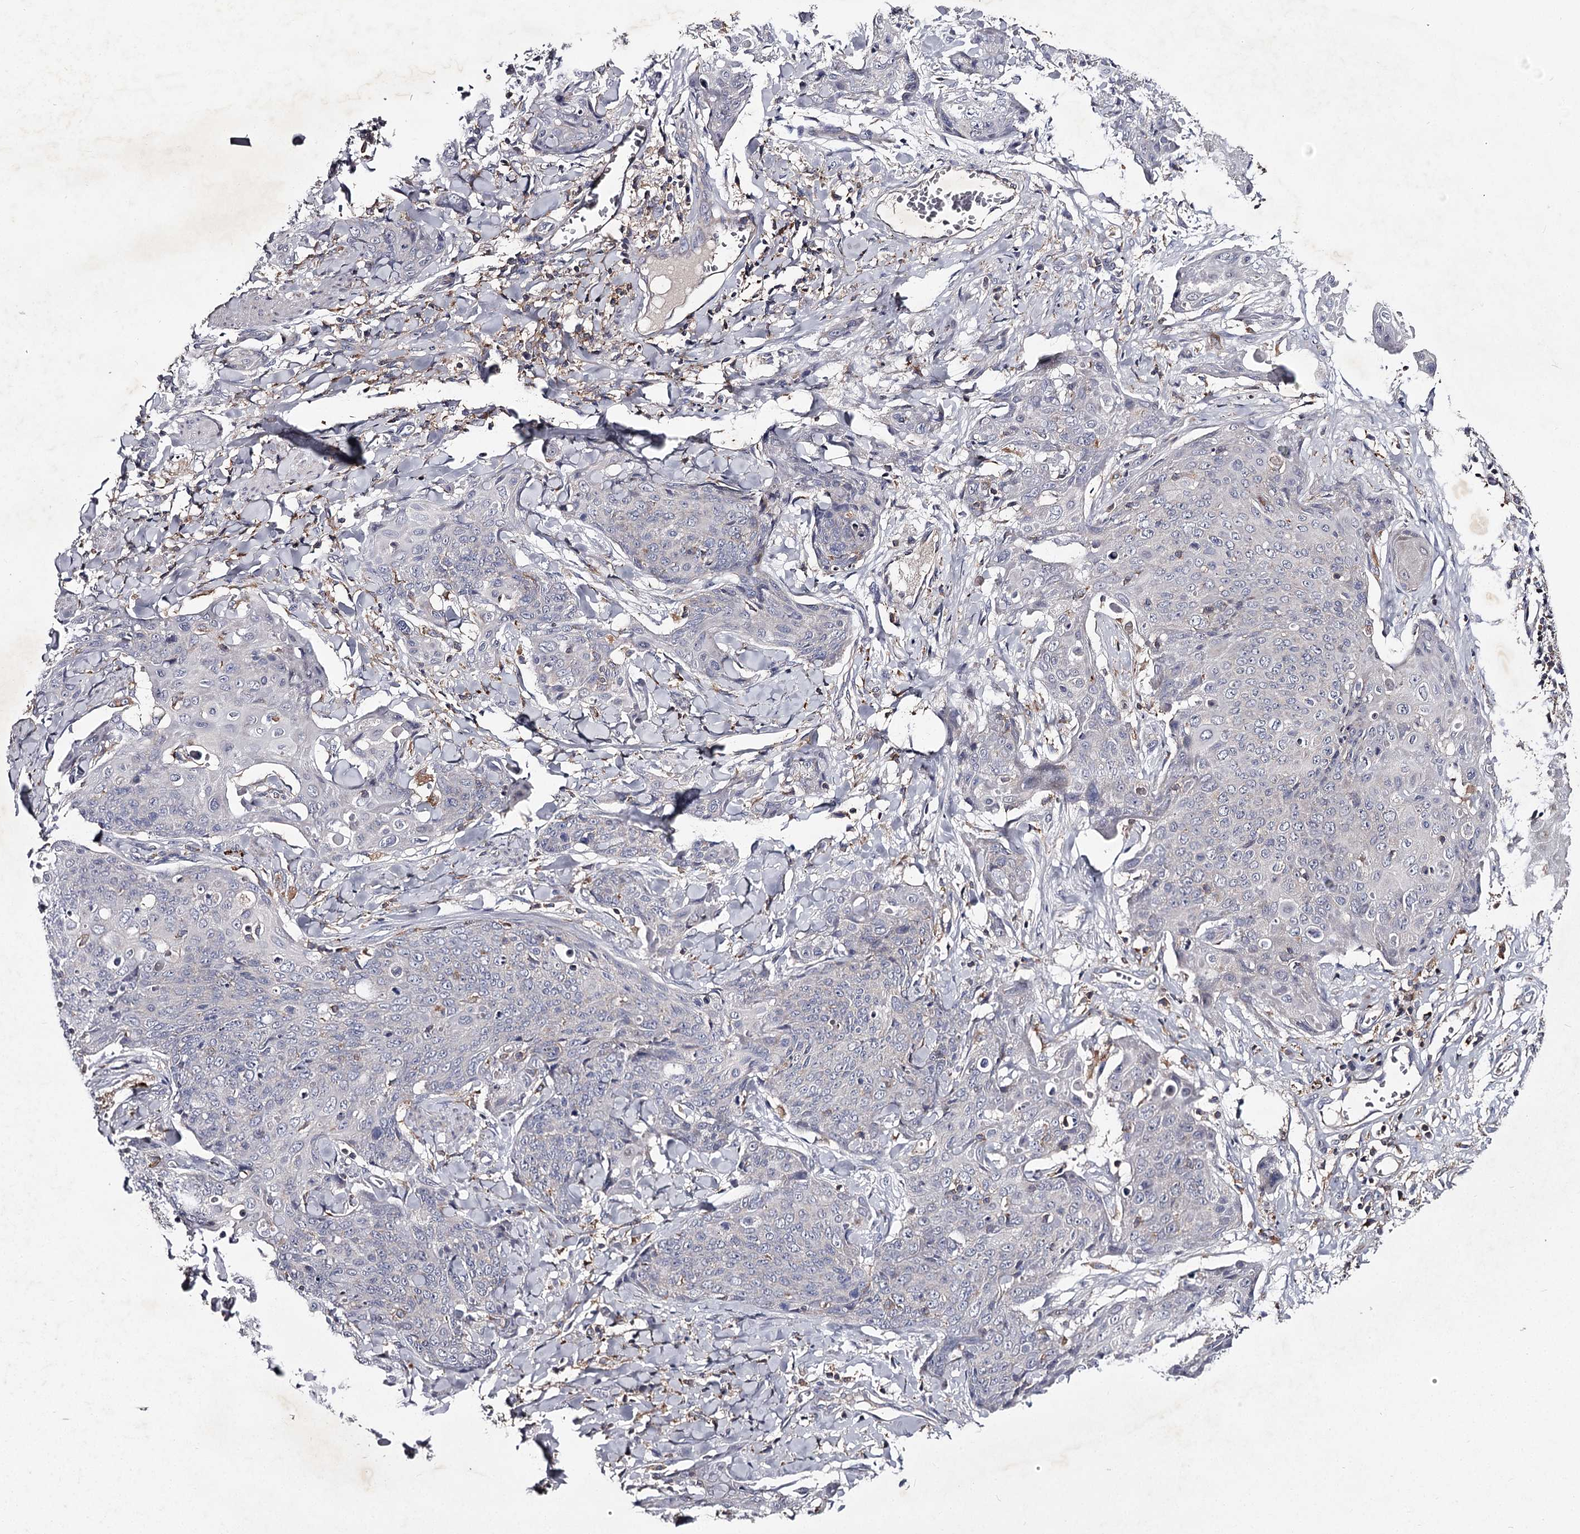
{"staining": {"intensity": "negative", "quantity": "none", "location": "none"}, "tissue": "skin cancer", "cell_type": "Tumor cells", "image_type": "cancer", "snomed": [{"axis": "morphology", "description": "Squamous cell carcinoma, NOS"}, {"axis": "topography", "description": "Skin"}, {"axis": "topography", "description": "Vulva"}], "caption": "An immunohistochemistry (IHC) photomicrograph of skin squamous cell carcinoma is shown. There is no staining in tumor cells of skin squamous cell carcinoma.", "gene": "RASSF6", "patient": {"sex": "female", "age": 85}}